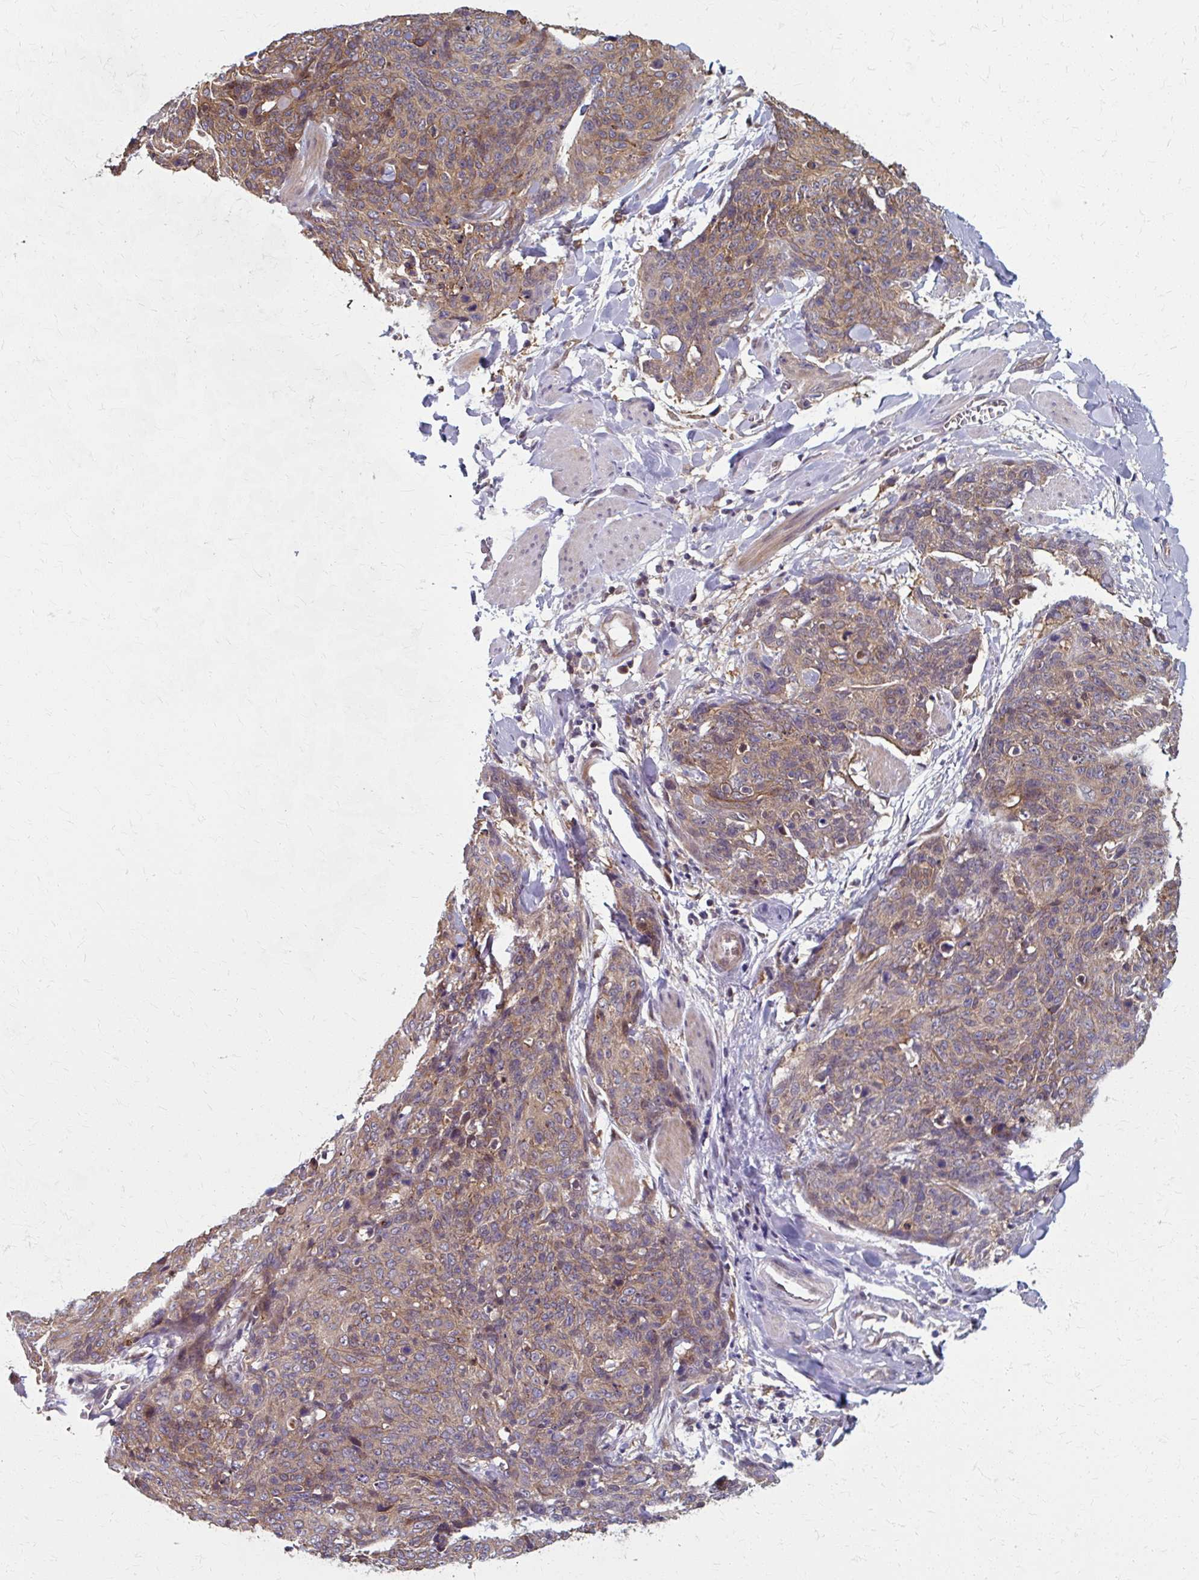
{"staining": {"intensity": "moderate", "quantity": ">75%", "location": "cytoplasmic/membranous"}, "tissue": "skin cancer", "cell_type": "Tumor cells", "image_type": "cancer", "snomed": [{"axis": "morphology", "description": "Squamous cell carcinoma, NOS"}, {"axis": "topography", "description": "Skin"}, {"axis": "topography", "description": "Vulva"}], "caption": "Skin cancer (squamous cell carcinoma) stained for a protein (brown) demonstrates moderate cytoplasmic/membranous positive staining in approximately >75% of tumor cells.", "gene": "ZNF555", "patient": {"sex": "female", "age": 85}}